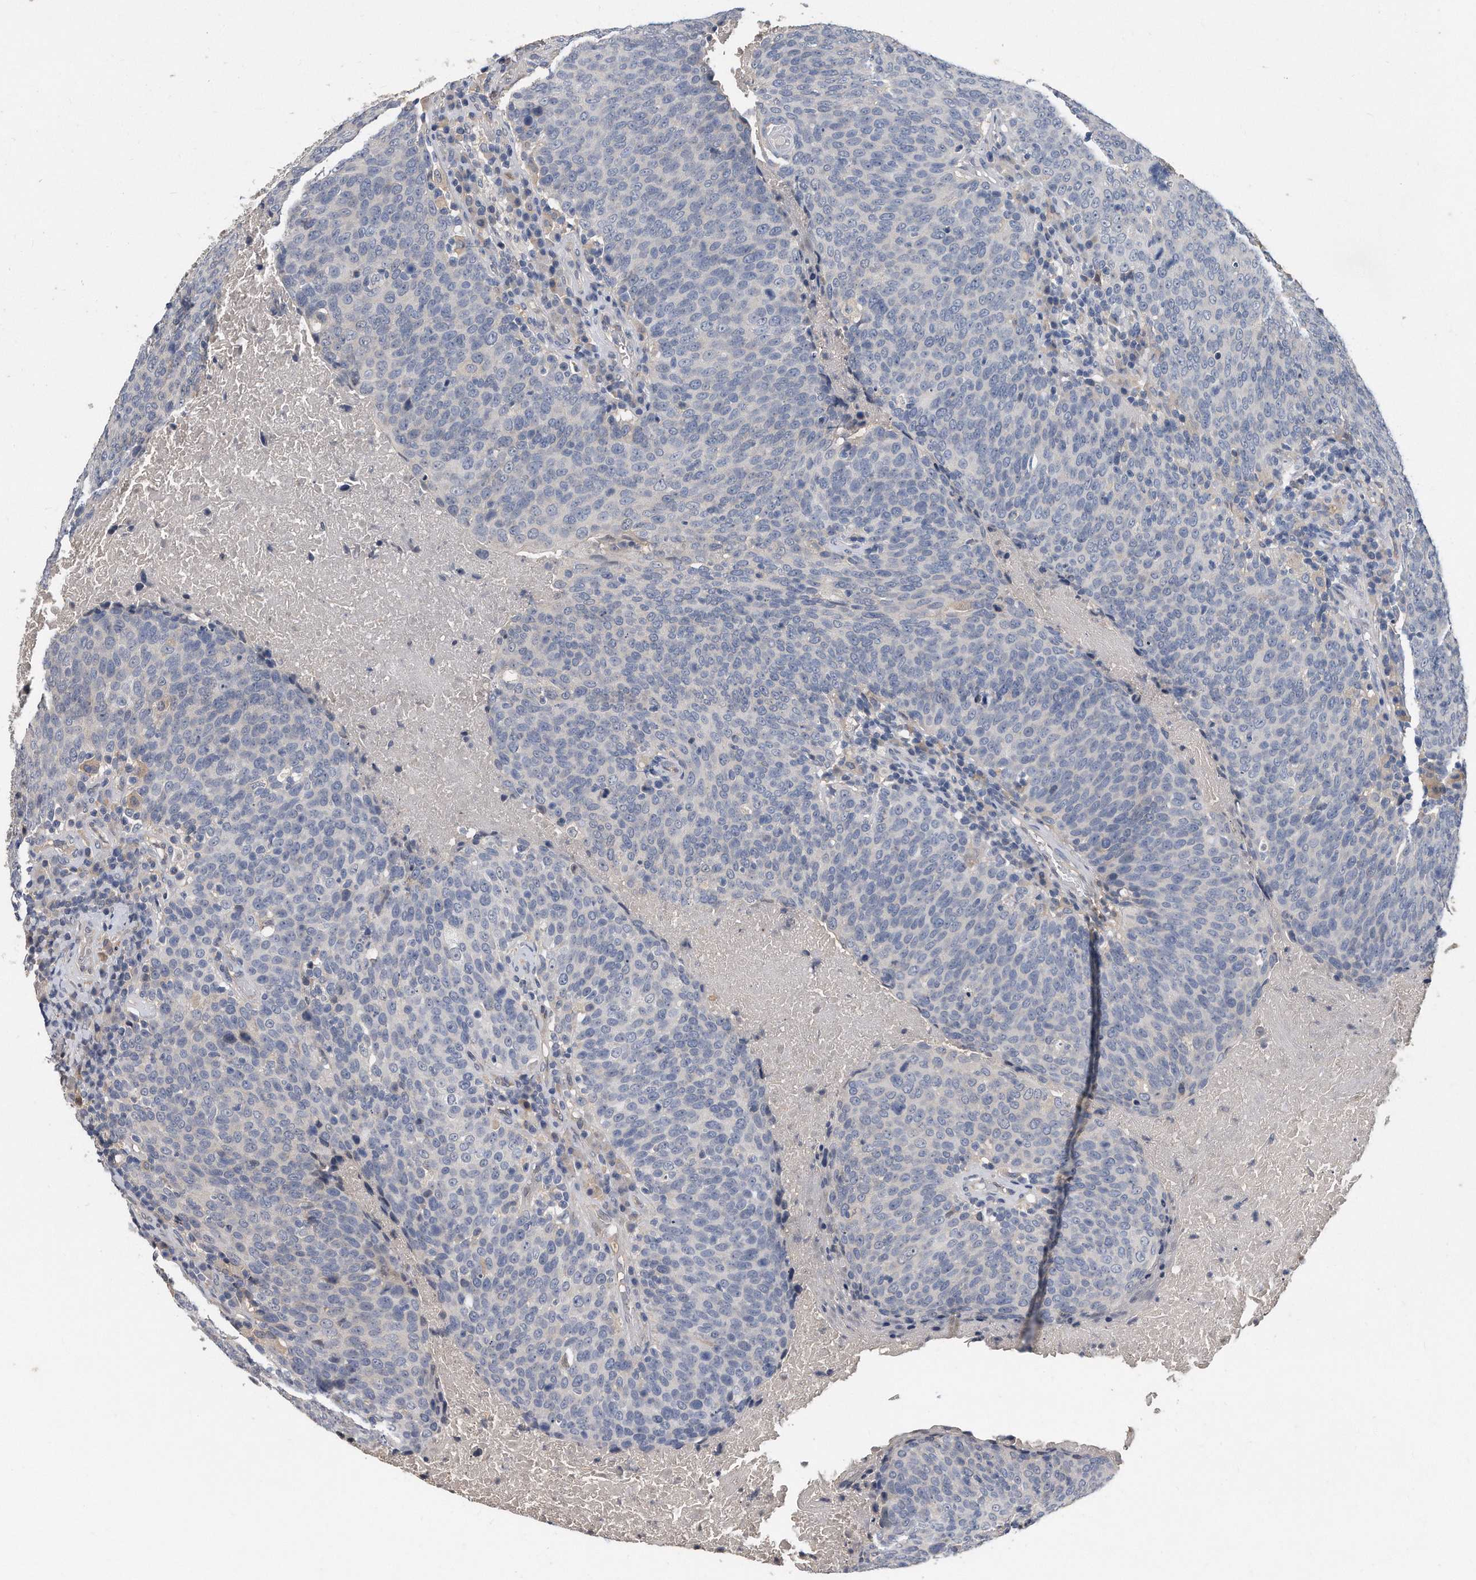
{"staining": {"intensity": "negative", "quantity": "none", "location": "none"}, "tissue": "head and neck cancer", "cell_type": "Tumor cells", "image_type": "cancer", "snomed": [{"axis": "morphology", "description": "Squamous cell carcinoma, NOS"}, {"axis": "morphology", "description": "Squamous cell carcinoma, metastatic, NOS"}, {"axis": "topography", "description": "Lymph node"}, {"axis": "topography", "description": "Head-Neck"}], "caption": "Immunohistochemical staining of human metastatic squamous cell carcinoma (head and neck) shows no significant positivity in tumor cells. Nuclei are stained in blue.", "gene": "HOMER3", "patient": {"sex": "male", "age": 62}}